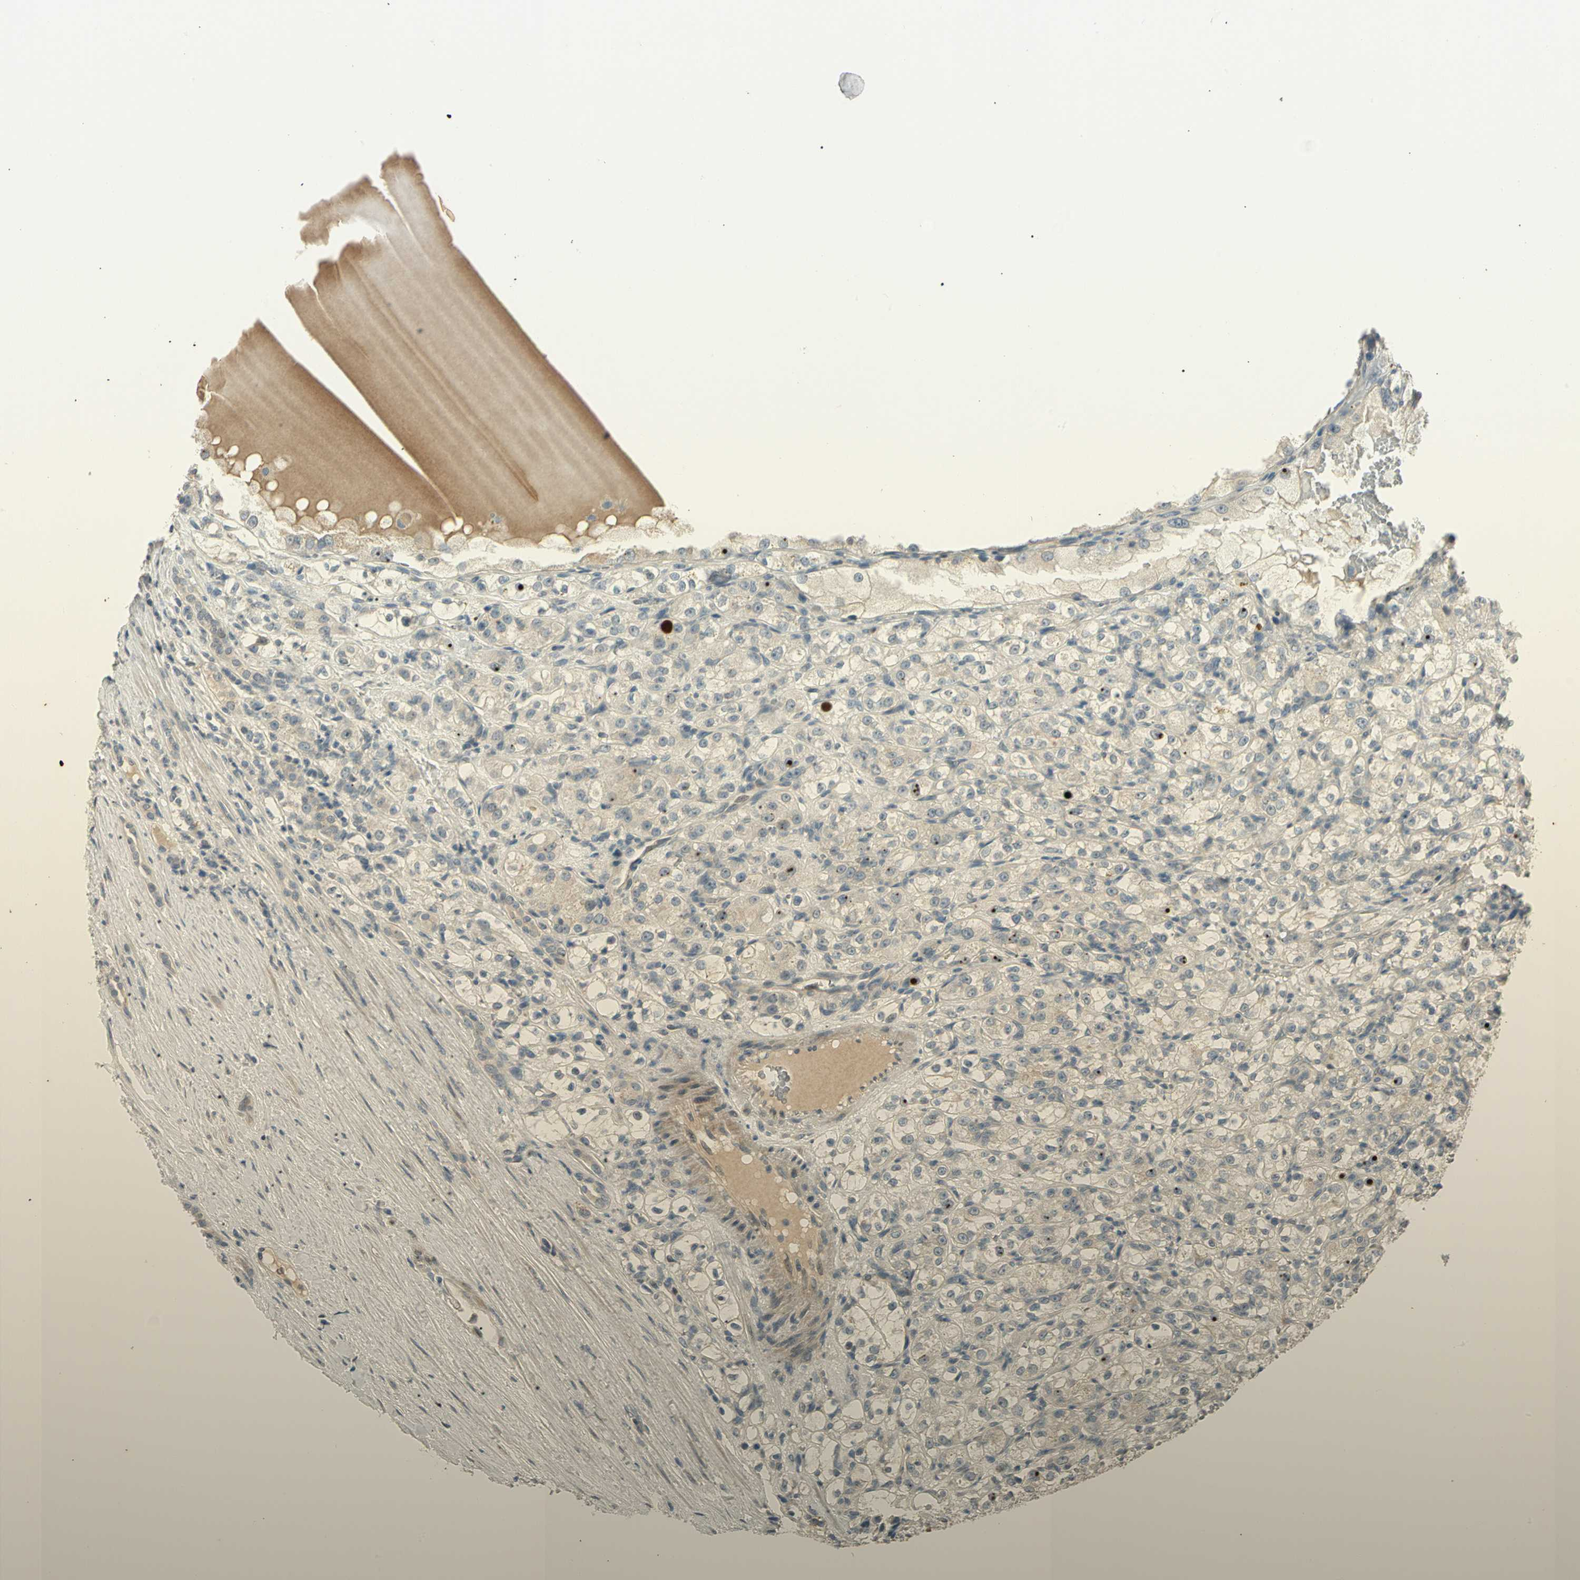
{"staining": {"intensity": "negative", "quantity": "none", "location": "none"}, "tissue": "renal cancer", "cell_type": "Tumor cells", "image_type": "cancer", "snomed": [{"axis": "morphology", "description": "Normal tissue, NOS"}, {"axis": "morphology", "description": "Adenocarcinoma, NOS"}, {"axis": "topography", "description": "Kidney"}], "caption": "Tumor cells show no significant expression in renal cancer (adenocarcinoma).", "gene": "PCDHB15", "patient": {"sex": "male", "age": 61}}